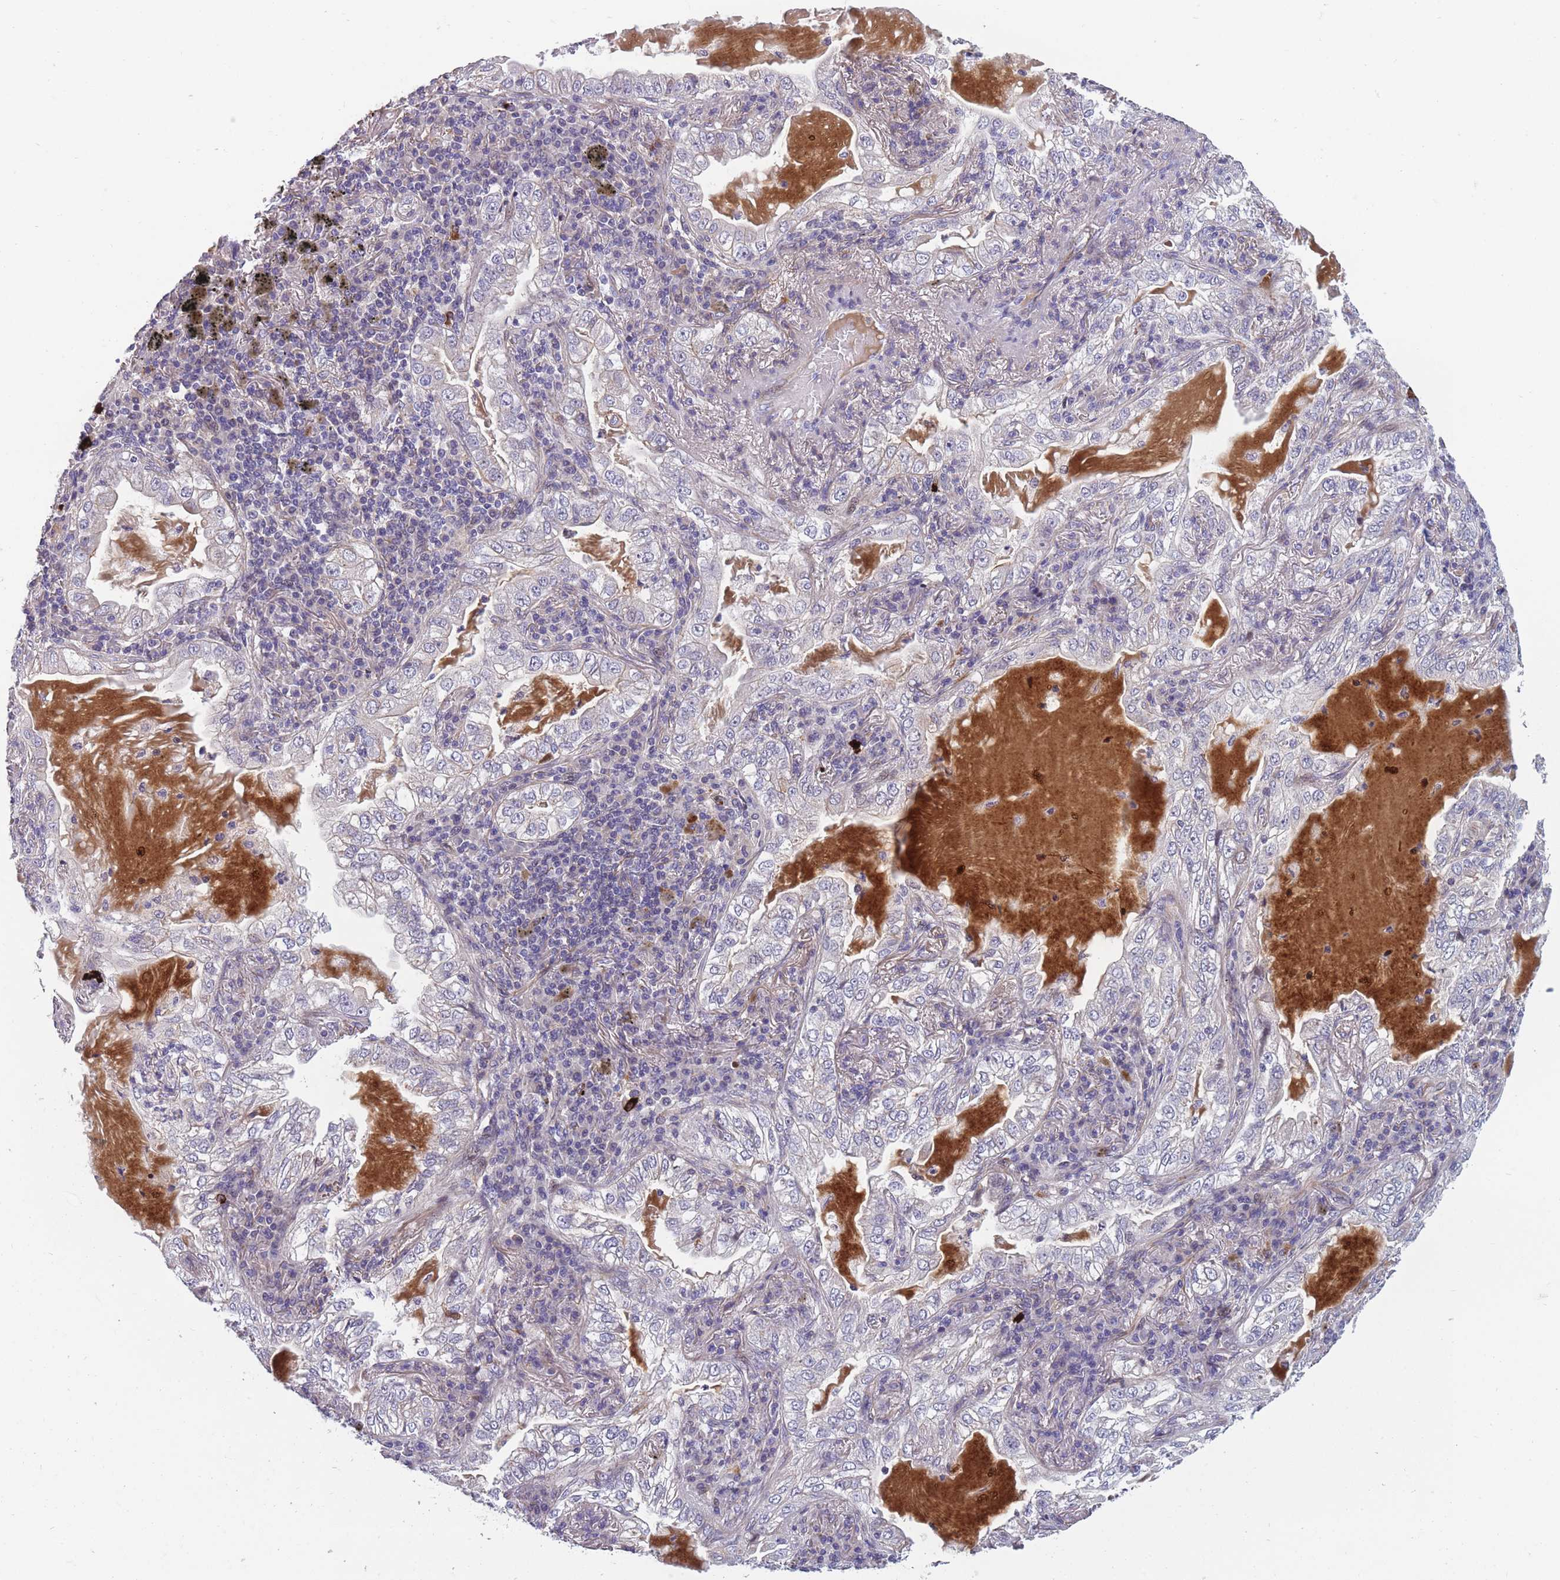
{"staining": {"intensity": "negative", "quantity": "none", "location": "none"}, "tissue": "lung cancer", "cell_type": "Tumor cells", "image_type": "cancer", "snomed": [{"axis": "morphology", "description": "Adenocarcinoma, NOS"}, {"axis": "topography", "description": "Lung"}], "caption": "This is a image of immunohistochemistry staining of lung cancer (adenocarcinoma), which shows no positivity in tumor cells.", "gene": "FAM83F", "patient": {"sex": "female", "age": 73}}